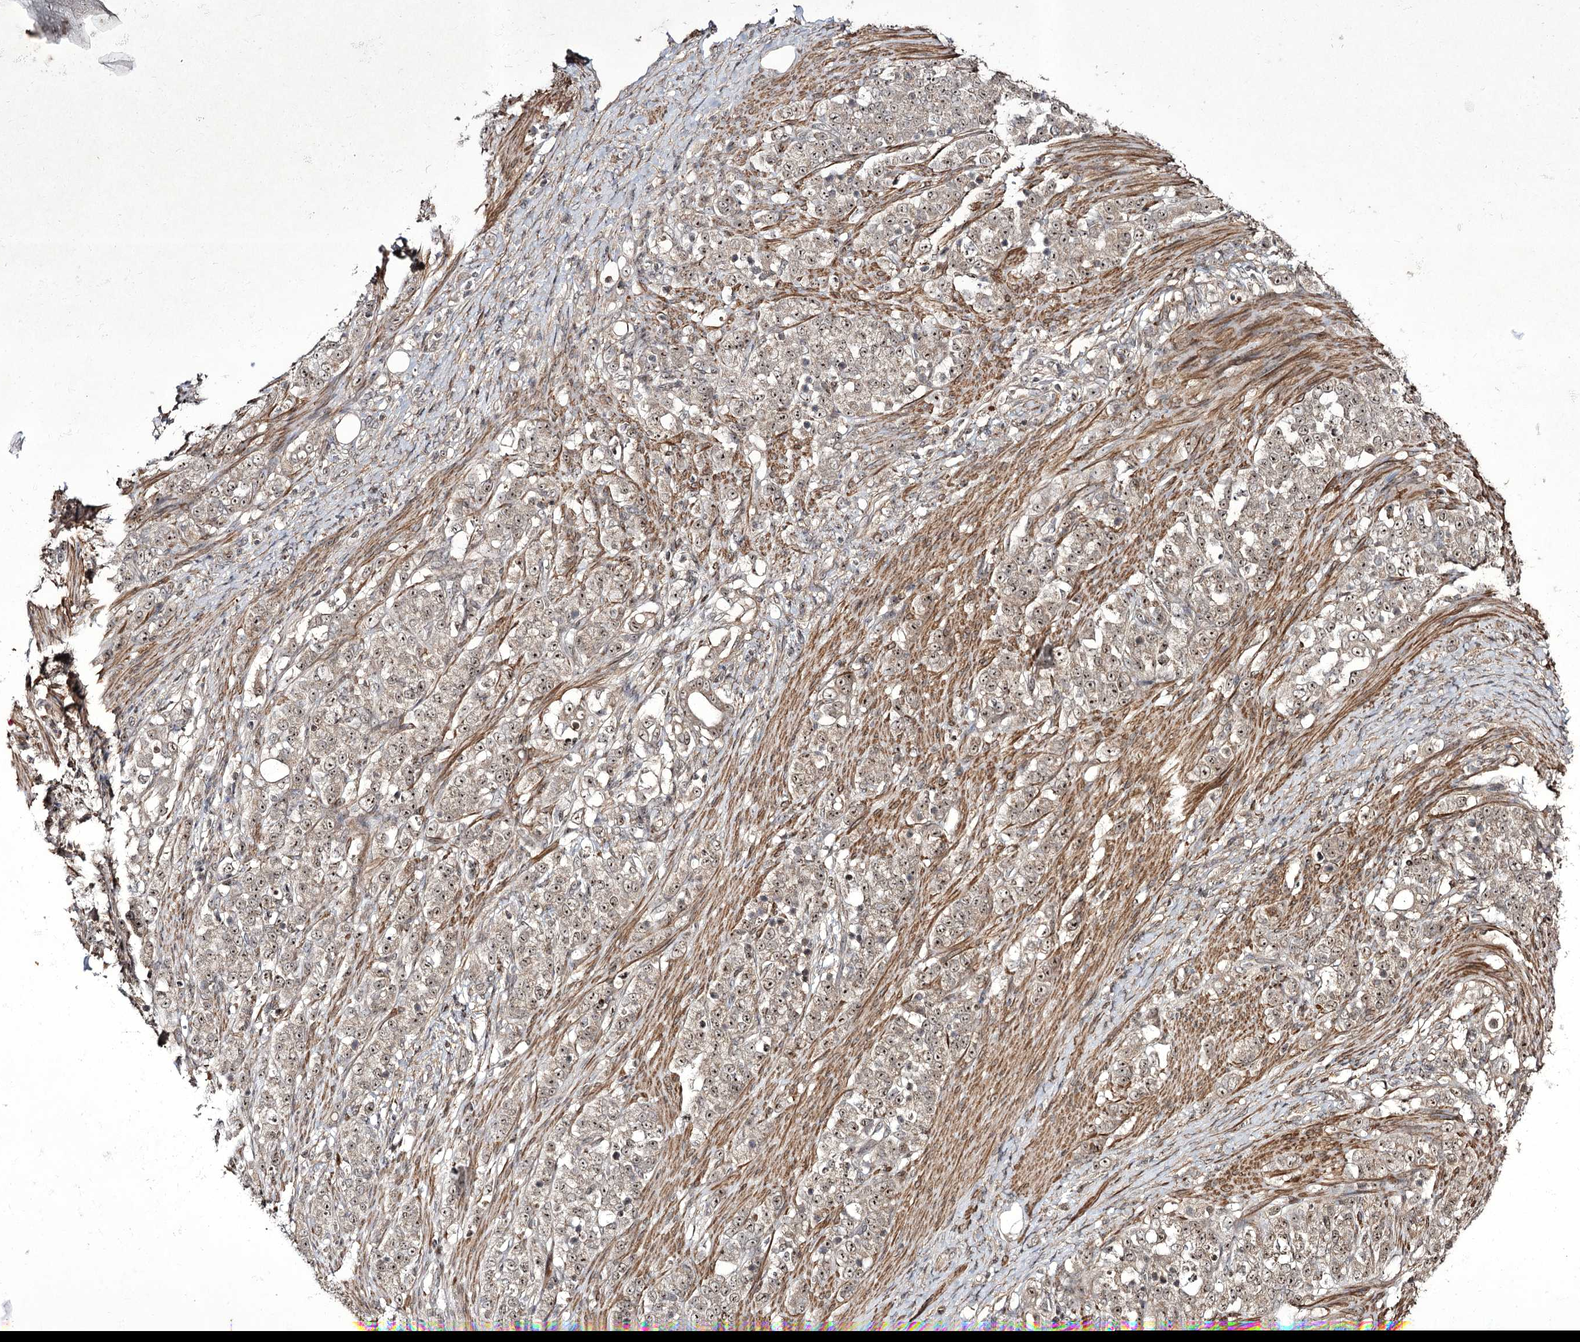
{"staining": {"intensity": "weak", "quantity": ">75%", "location": "nuclear"}, "tissue": "stomach cancer", "cell_type": "Tumor cells", "image_type": "cancer", "snomed": [{"axis": "morphology", "description": "Adenocarcinoma, NOS"}, {"axis": "topography", "description": "Stomach"}], "caption": "This is a photomicrograph of immunohistochemistry (IHC) staining of adenocarcinoma (stomach), which shows weak positivity in the nuclear of tumor cells.", "gene": "CCDC59", "patient": {"sex": "female", "age": 79}}